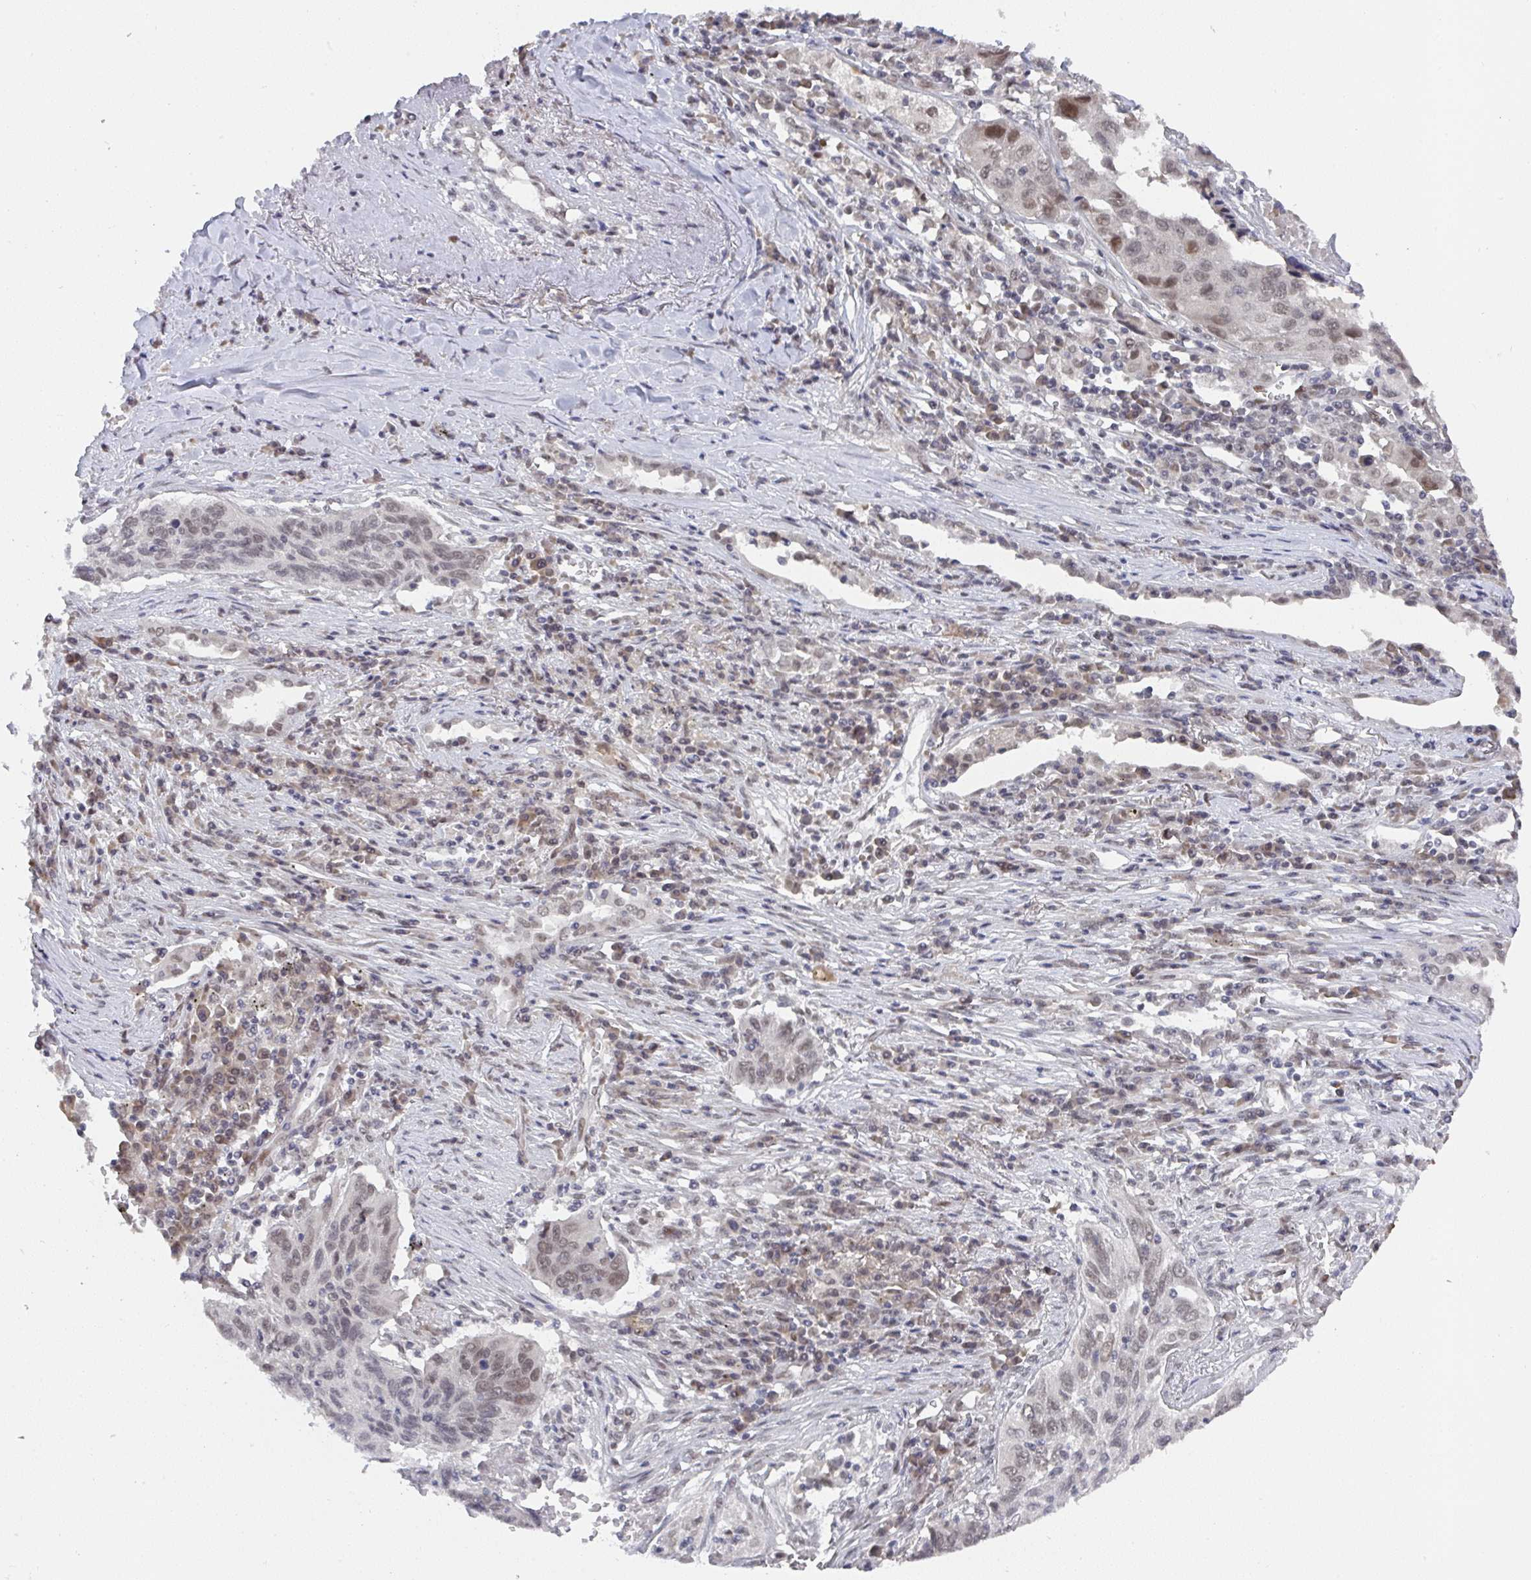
{"staining": {"intensity": "weak", "quantity": ">75%", "location": "nuclear"}, "tissue": "lung cancer", "cell_type": "Tumor cells", "image_type": "cancer", "snomed": [{"axis": "morphology", "description": "Squamous cell carcinoma, NOS"}, {"axis": "topography", "description": "Lung"}], "caption": "Lung cancer (squamous cell carcinoma) was stained to show a protein in brown. There is low levels of weak nuclear staining in approximately >75% of tumor cells. The protein is stained brown, and the nuclei are stained in blue (DAB (3,3'-diaminobenzidine) IHC with brightfield microscopy, high magnification).", "gene": "JMJD1C", "patient": {"sex": "female", "age": 66}}